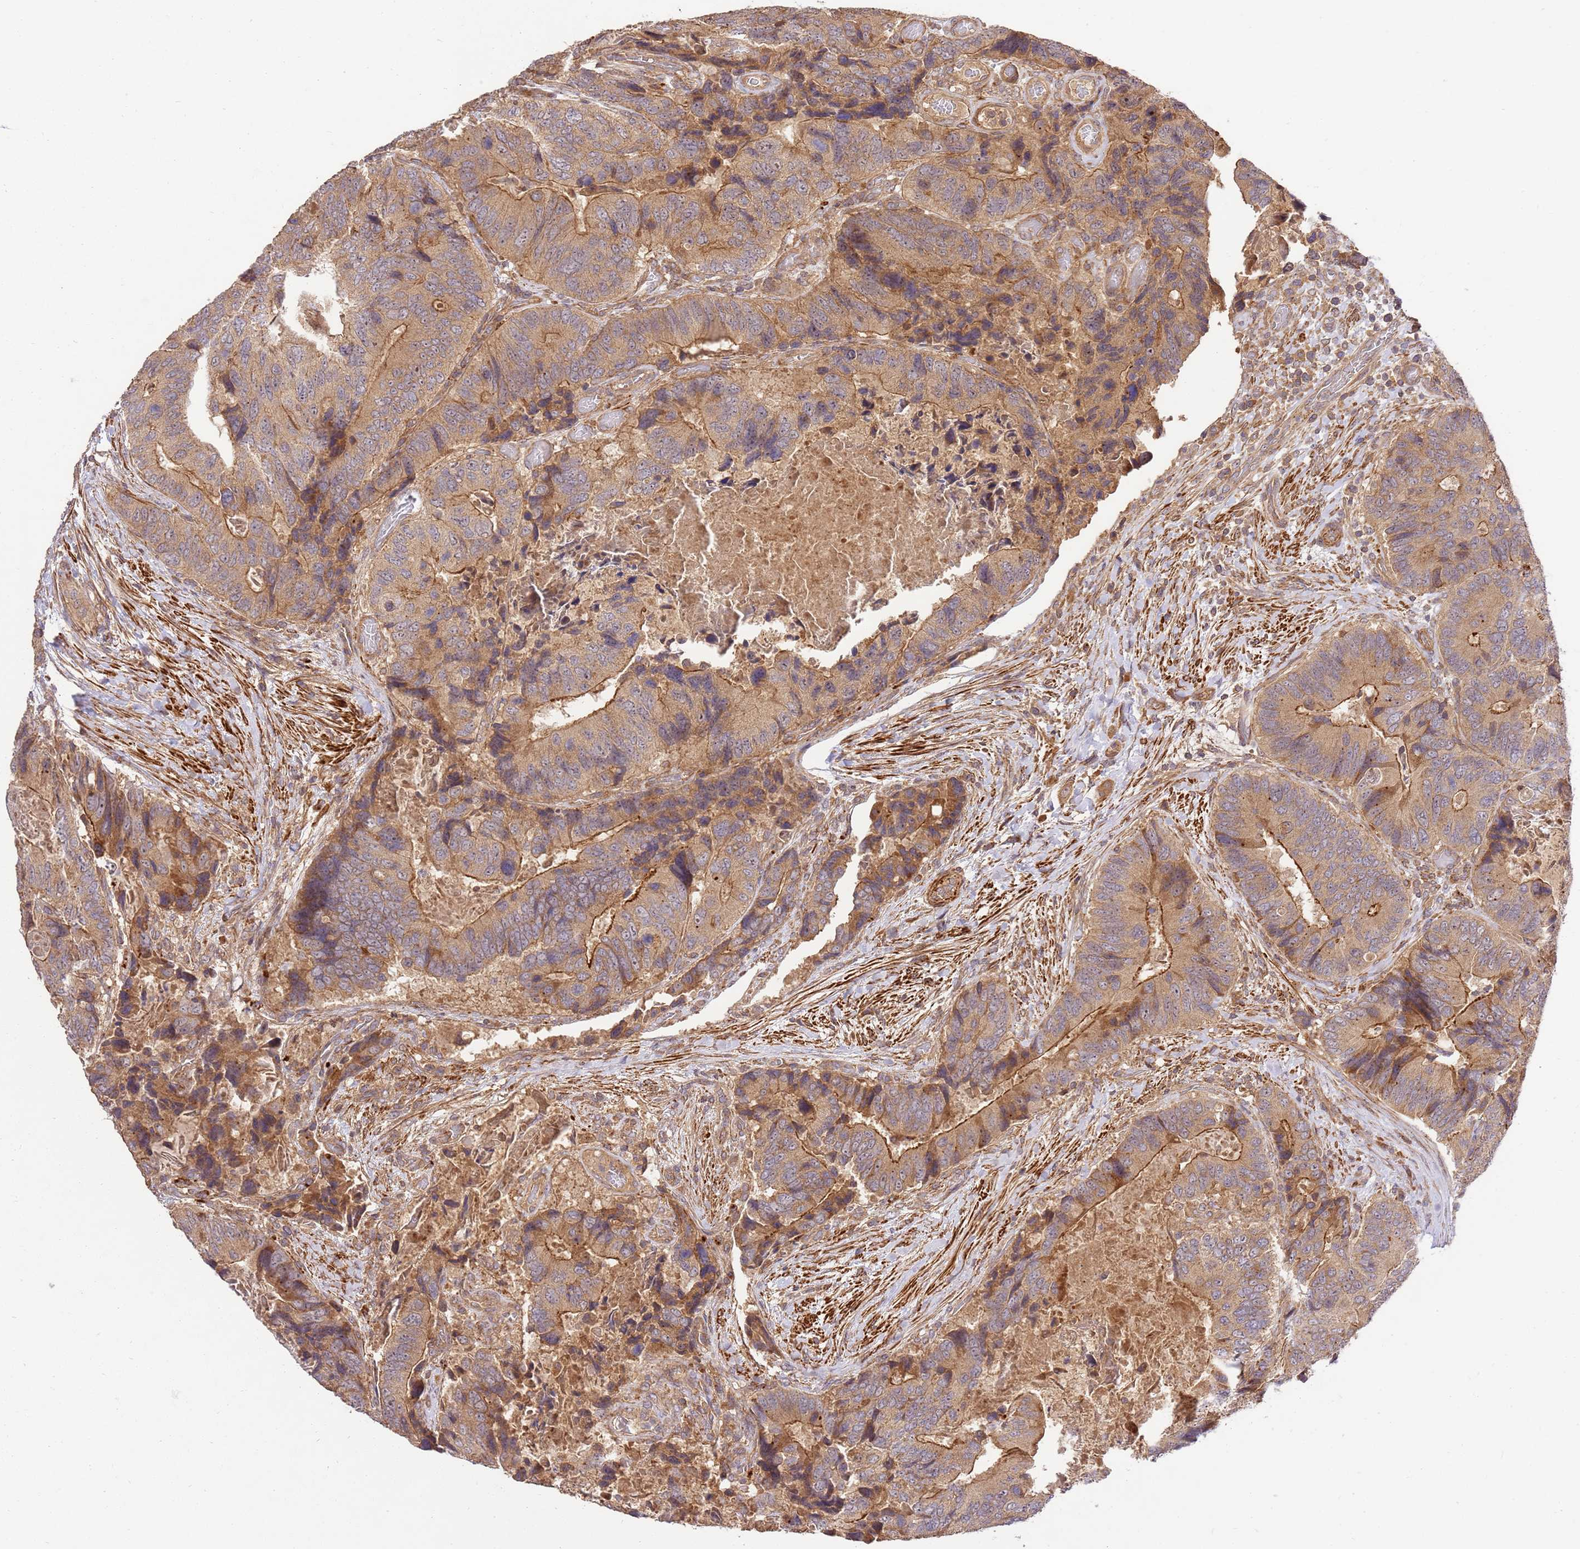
{"staining": {"intensity": "moderate", "quantity": ">75%", "location": "cytoplasmic/membranous"}, "tissue": "colorectal cancer", "cell_type": "Tumor cells", "image_type": "cancer", "snomed": [{"axis": "morphology", "description": "Adenocarcinoma, NOS"}, {"axis": "topography", "description": "Colon"}], "caption": "This is a photomicrograph of IHC staining of colorectal cancer, which shows moderate positivity in the cytoplasmic/membranous of tumor cells.", "gene": "GAREM1", "patient": {"sex": "male", "age": 84}}